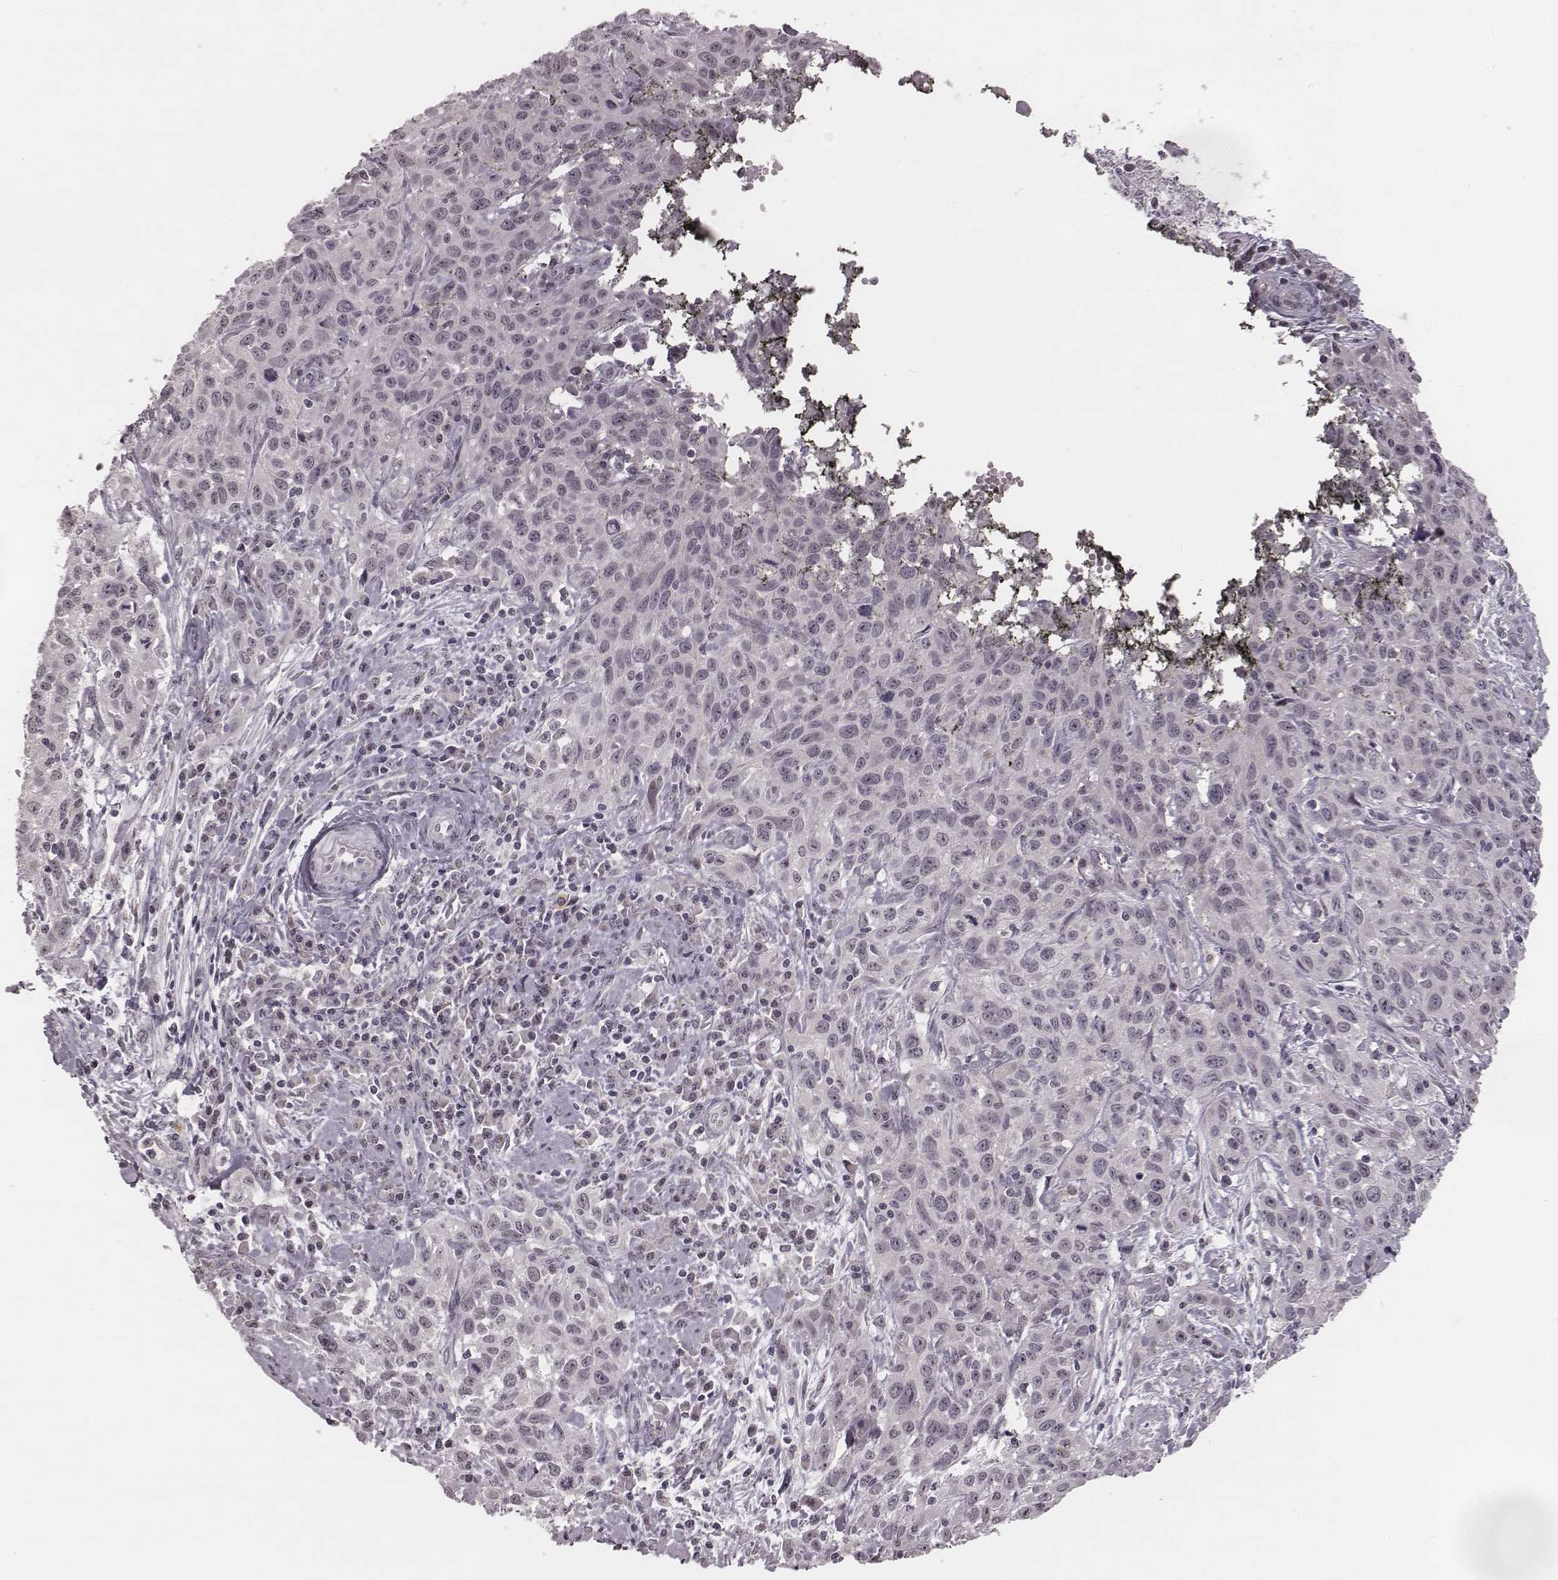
{"staining": {"intensity": "negative", "quantity": "none", "location": "none"}, "tissue": "cervical cancer", "cell_type": "Tumor cells", "image_type": "cancer", "snomed": [{"axis": "morphology", "description": "Squamous cell carcinoma, NOS"}, {"axis": "topography", "description": "Cervix"}], "caption": "High power microscopy image of an IHC histopathology image of cervical cancer, revealing no significant expression in tumor cells.", "gene": "RPGRIP1", "patient": {"sex": "female", "age": 38}}